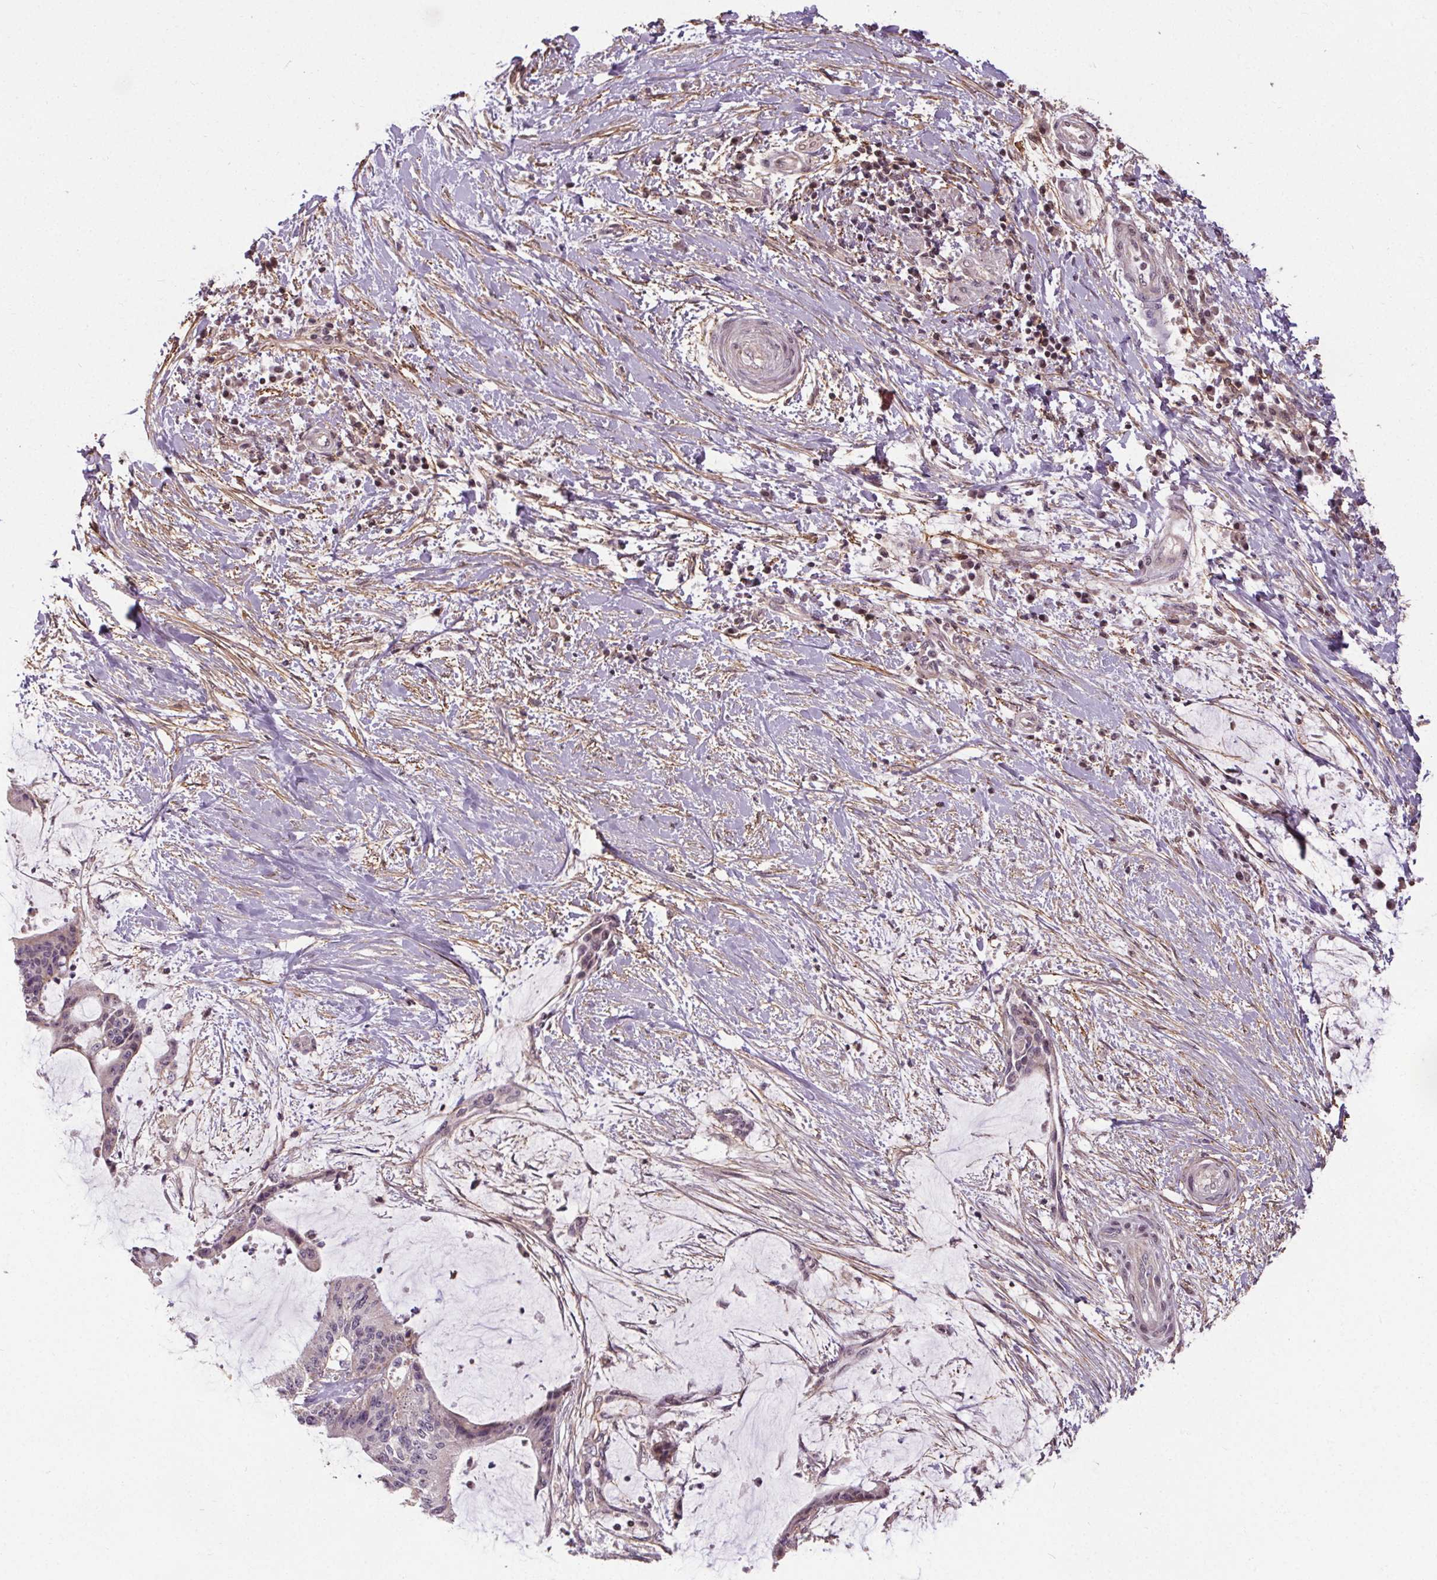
{"staining": {"intensity": "negative", "quantity": "none", "location": "none"}, "tissue": "liver cancer", "cell_type": "Tumor cells", "image_type": "cancer", "snomed": [{"axis": "morphology", "description": "Cholangiocarcinoma"}, {"axis": "topography", "description": "Liver"}], "caption": "The image demonstrates no significant staining in tumor cells of cholangiocarcinoma (liver).", "gene": "KIAA0232", "patient": {"sex": "female", "age": 73}}